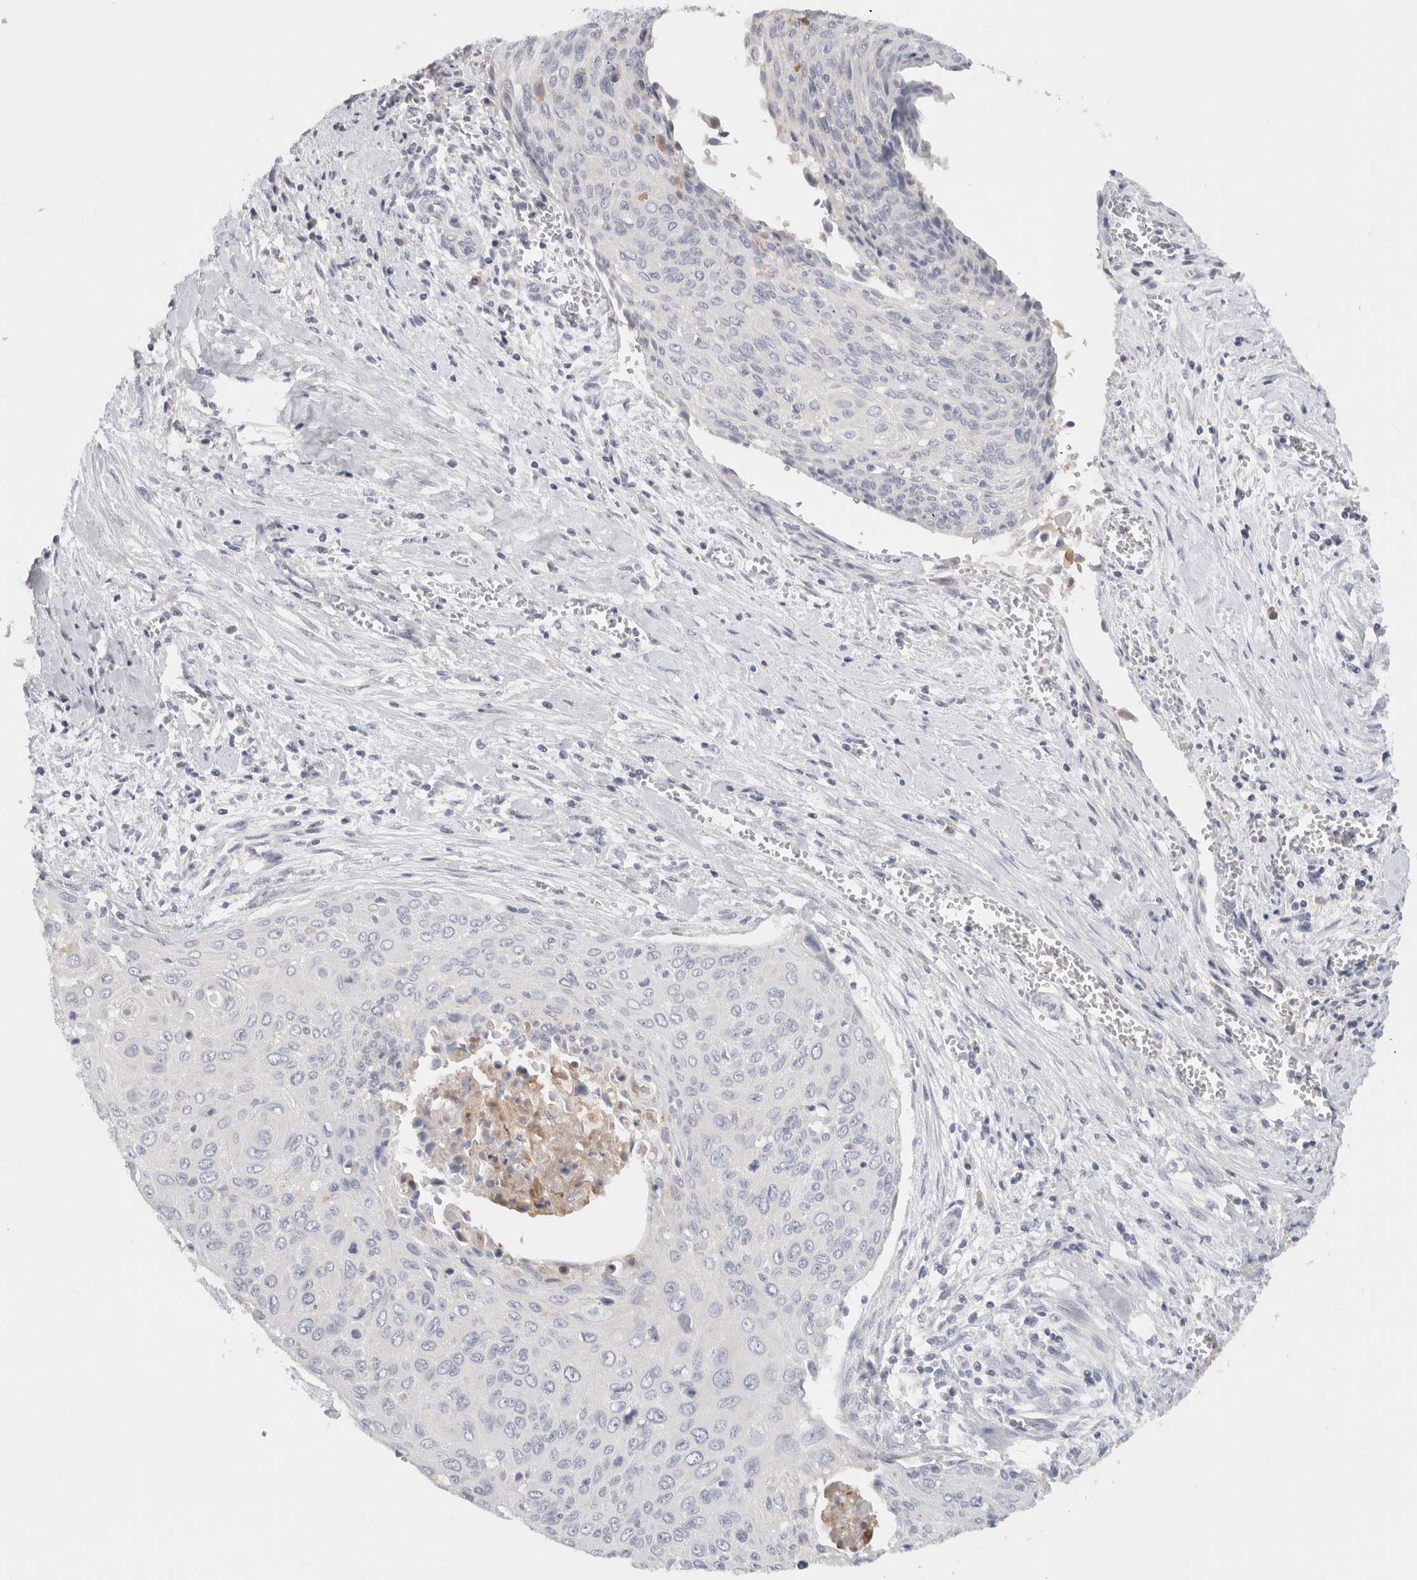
{"staining": {"intensity": "negative", "quantity": "none", "location": "none"}, "tissue": "cervical cancer", "cell_type": "Tumor cells", "image_type": "cancer", "snomed": [{"axis": "morphology", "description": "Squamous cell carcinoma, NOS"}, {"axis": "topography", "description": "Cervix"}], "caption": "The micrograph exhibits no staining of tumor cells in squamous cell carcinoma (cervical).", "gene": "STK31", "patient": {"sex": "female", "age": 55}}